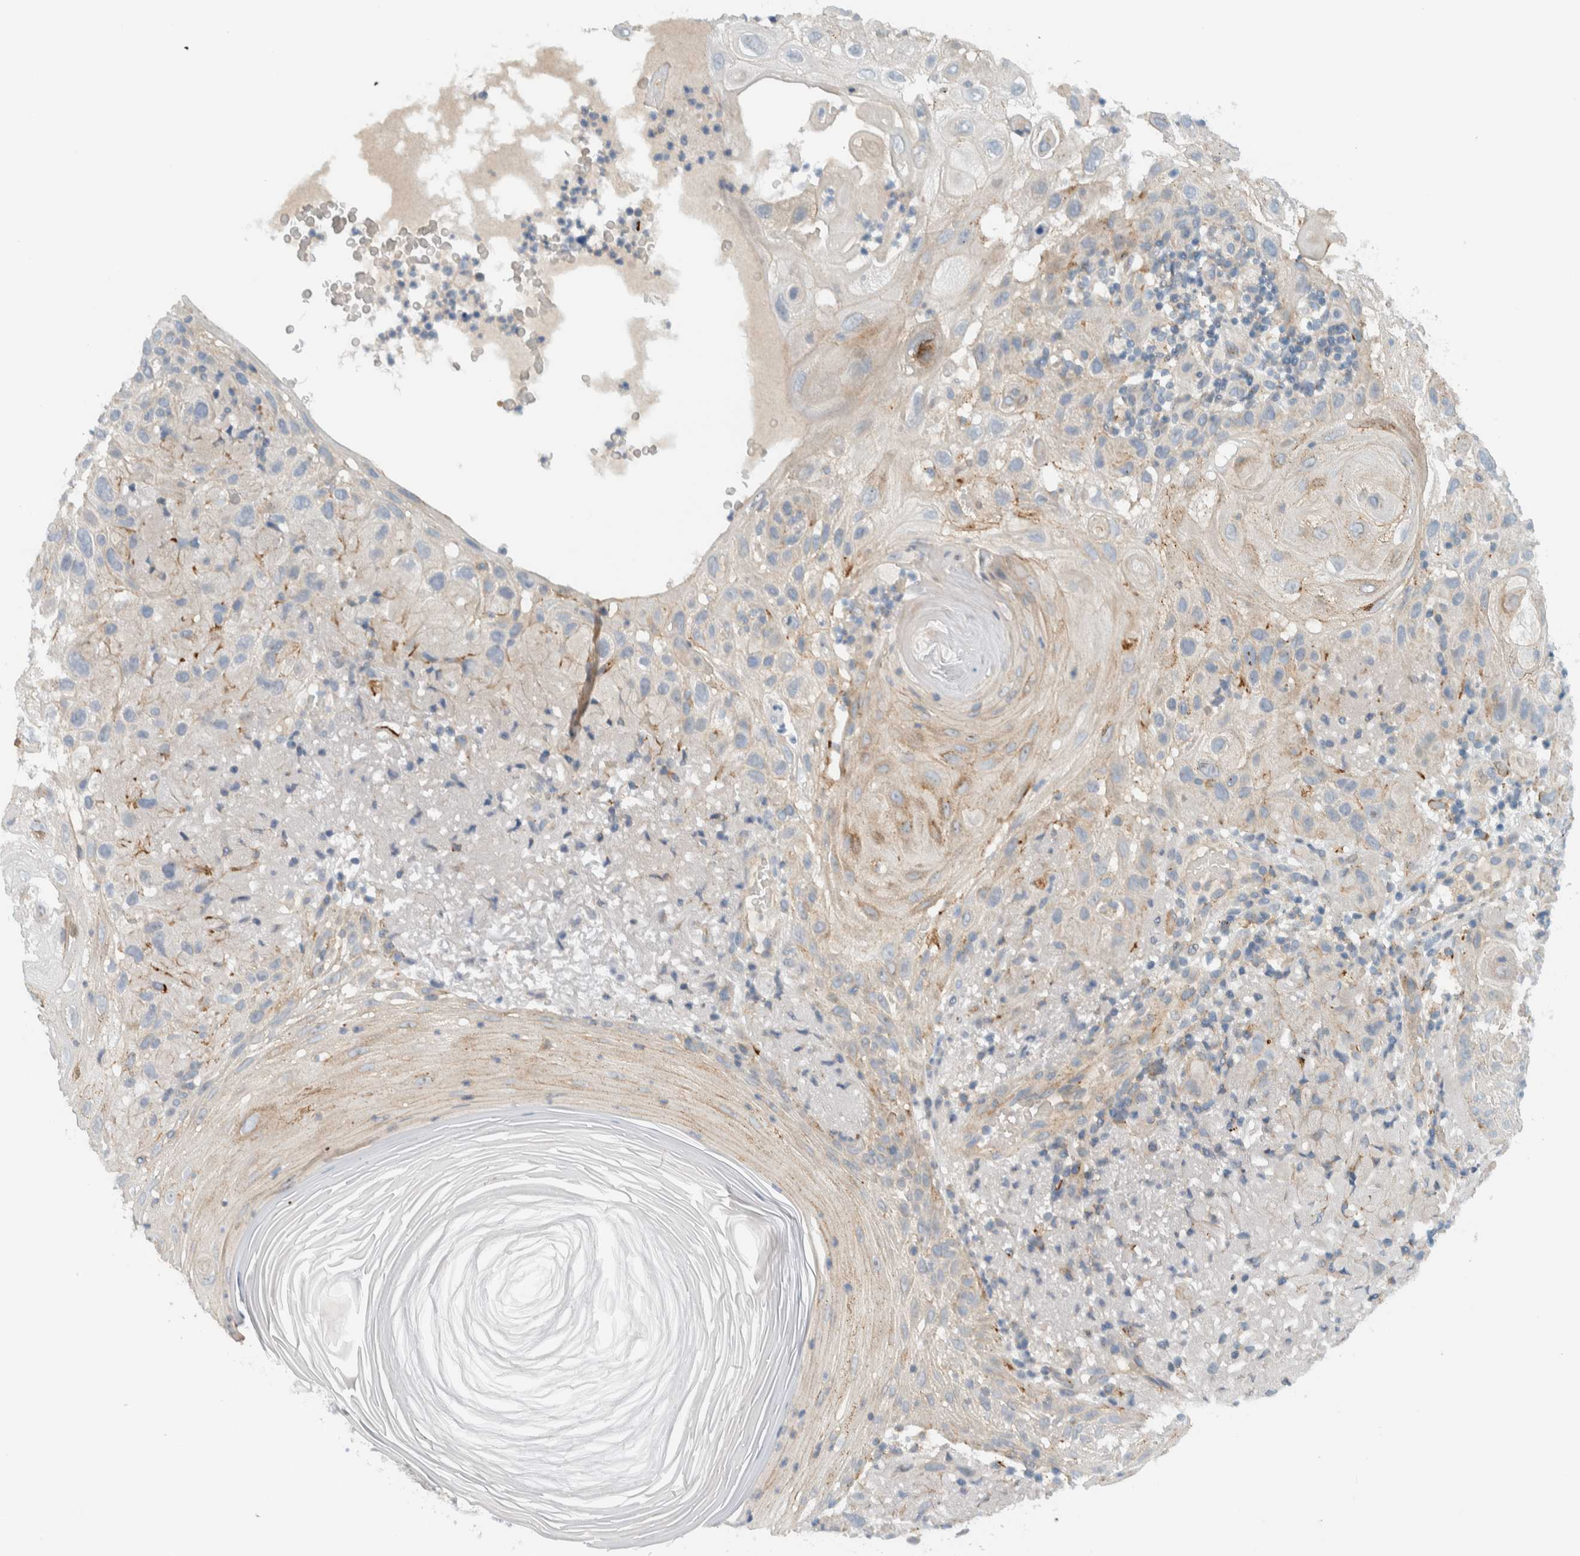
{"staining": {"intensity": "weak", "quantity": "<25%", "location": "cytoplasmic/membranous"}, "tissue": "skin cancer", "cell_type": "Tumor cells", "image_type": "cancer", "snomed": [{"axis": "morphology", "description": "Squamous cell carcinoma, NOS"}, {"axis": "topography", "description": "Skin"}], "caption": "Tumor cells are negative for protein expression in human skin cancer.", "gene": "MPRIP", "patient": {"sex": "female", "age": 96}}